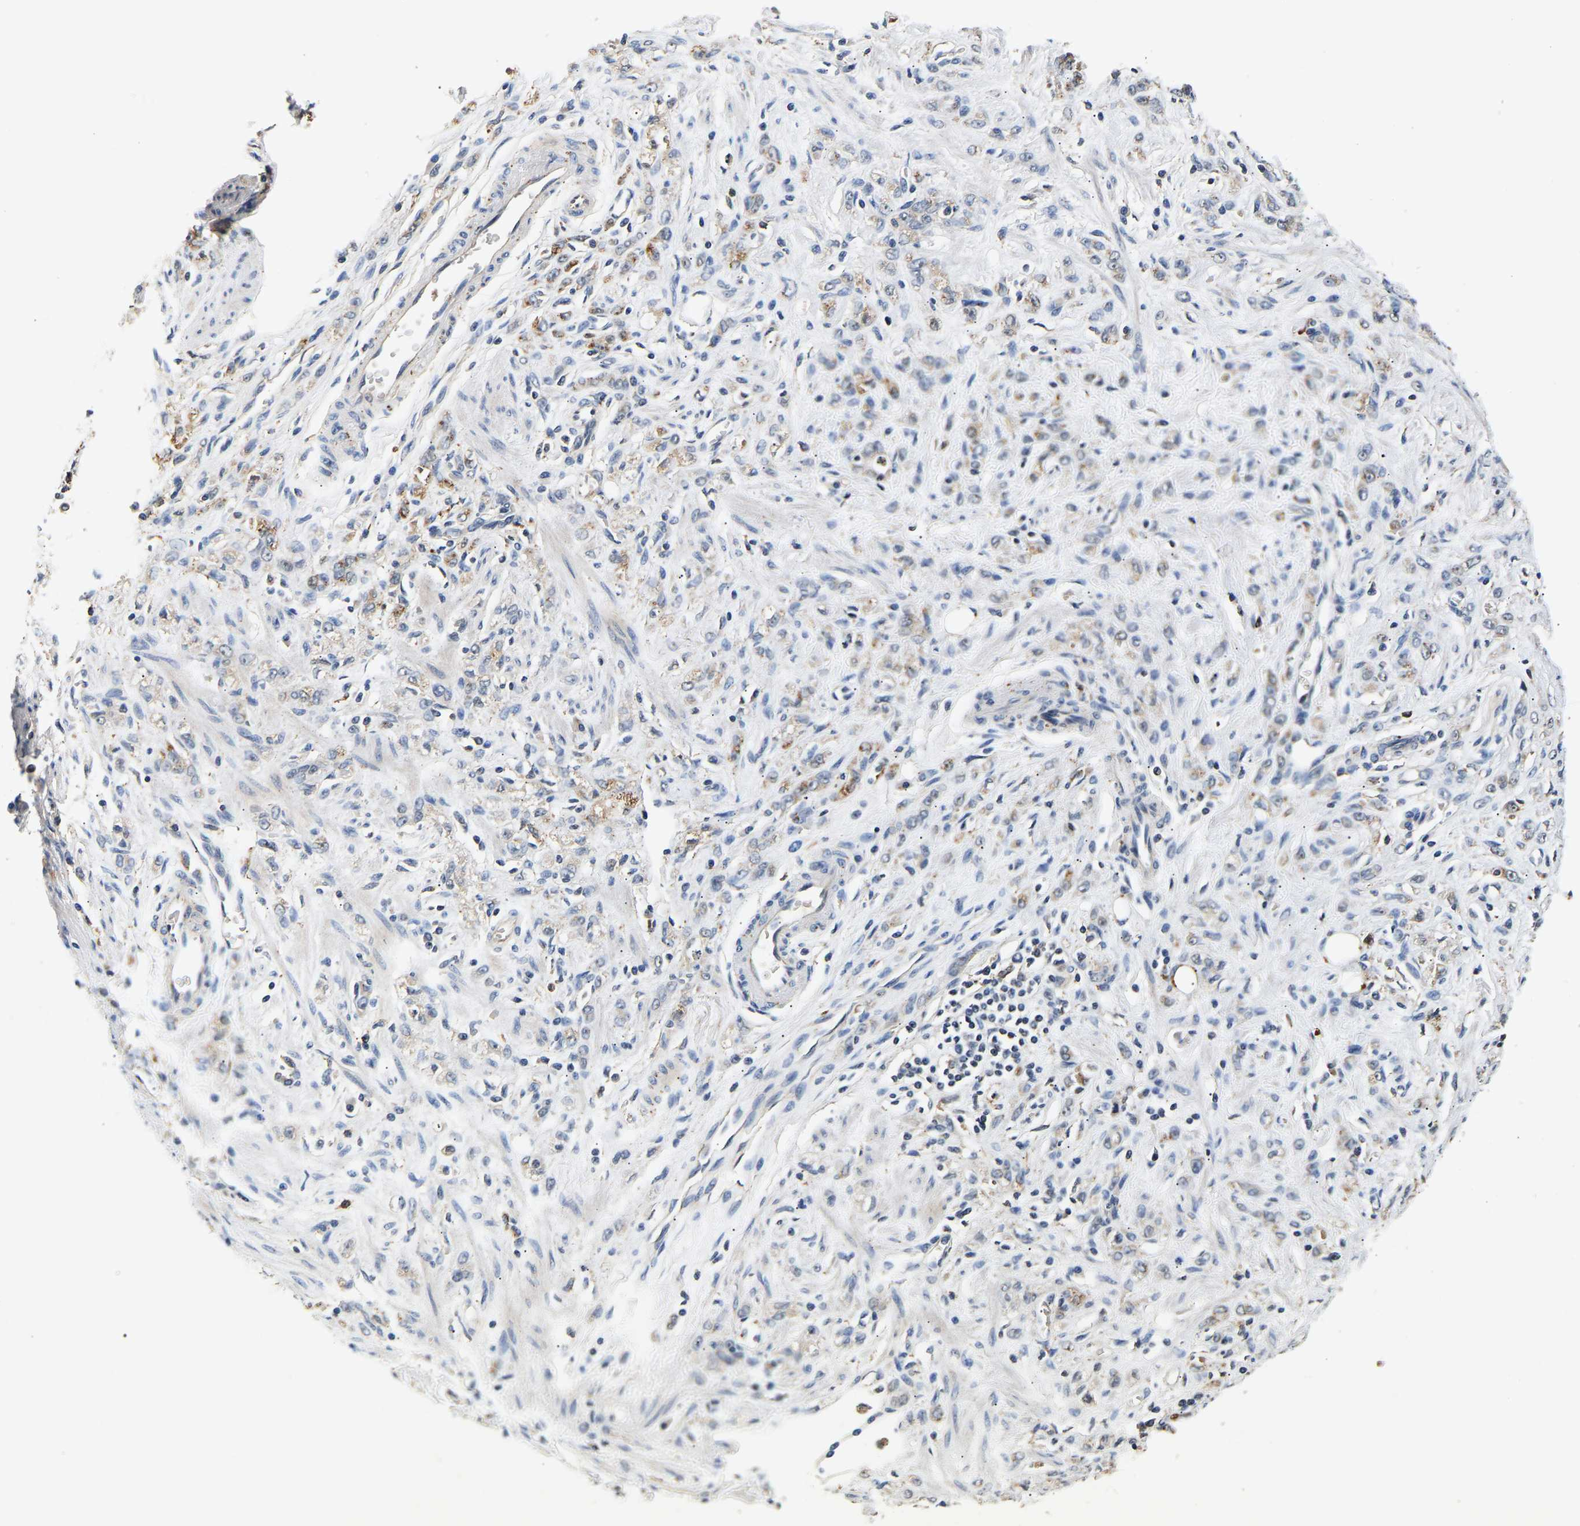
{"staining": {"intensity": "moderate", "quantity": "<25%", "location": "cytoplasmic/membranous"}, "tissue": "stomach cancer", "cell_type": "Tumor cells", "image_type": "cancer", "snomed": [{"axis": "morphology", "description": "Normal tissue, NOS"}, {"axis": "morphology", "description": "Adenocarcinoma, NOS"}, {"axis": "topography", "description": "Stomach"}], "caption": "Human stomach cancer stained with a protein marker demonstrates moderate staining in tumor cells.", "gene": "SMU1", "patient": {"sex": "male", "age": 82}}